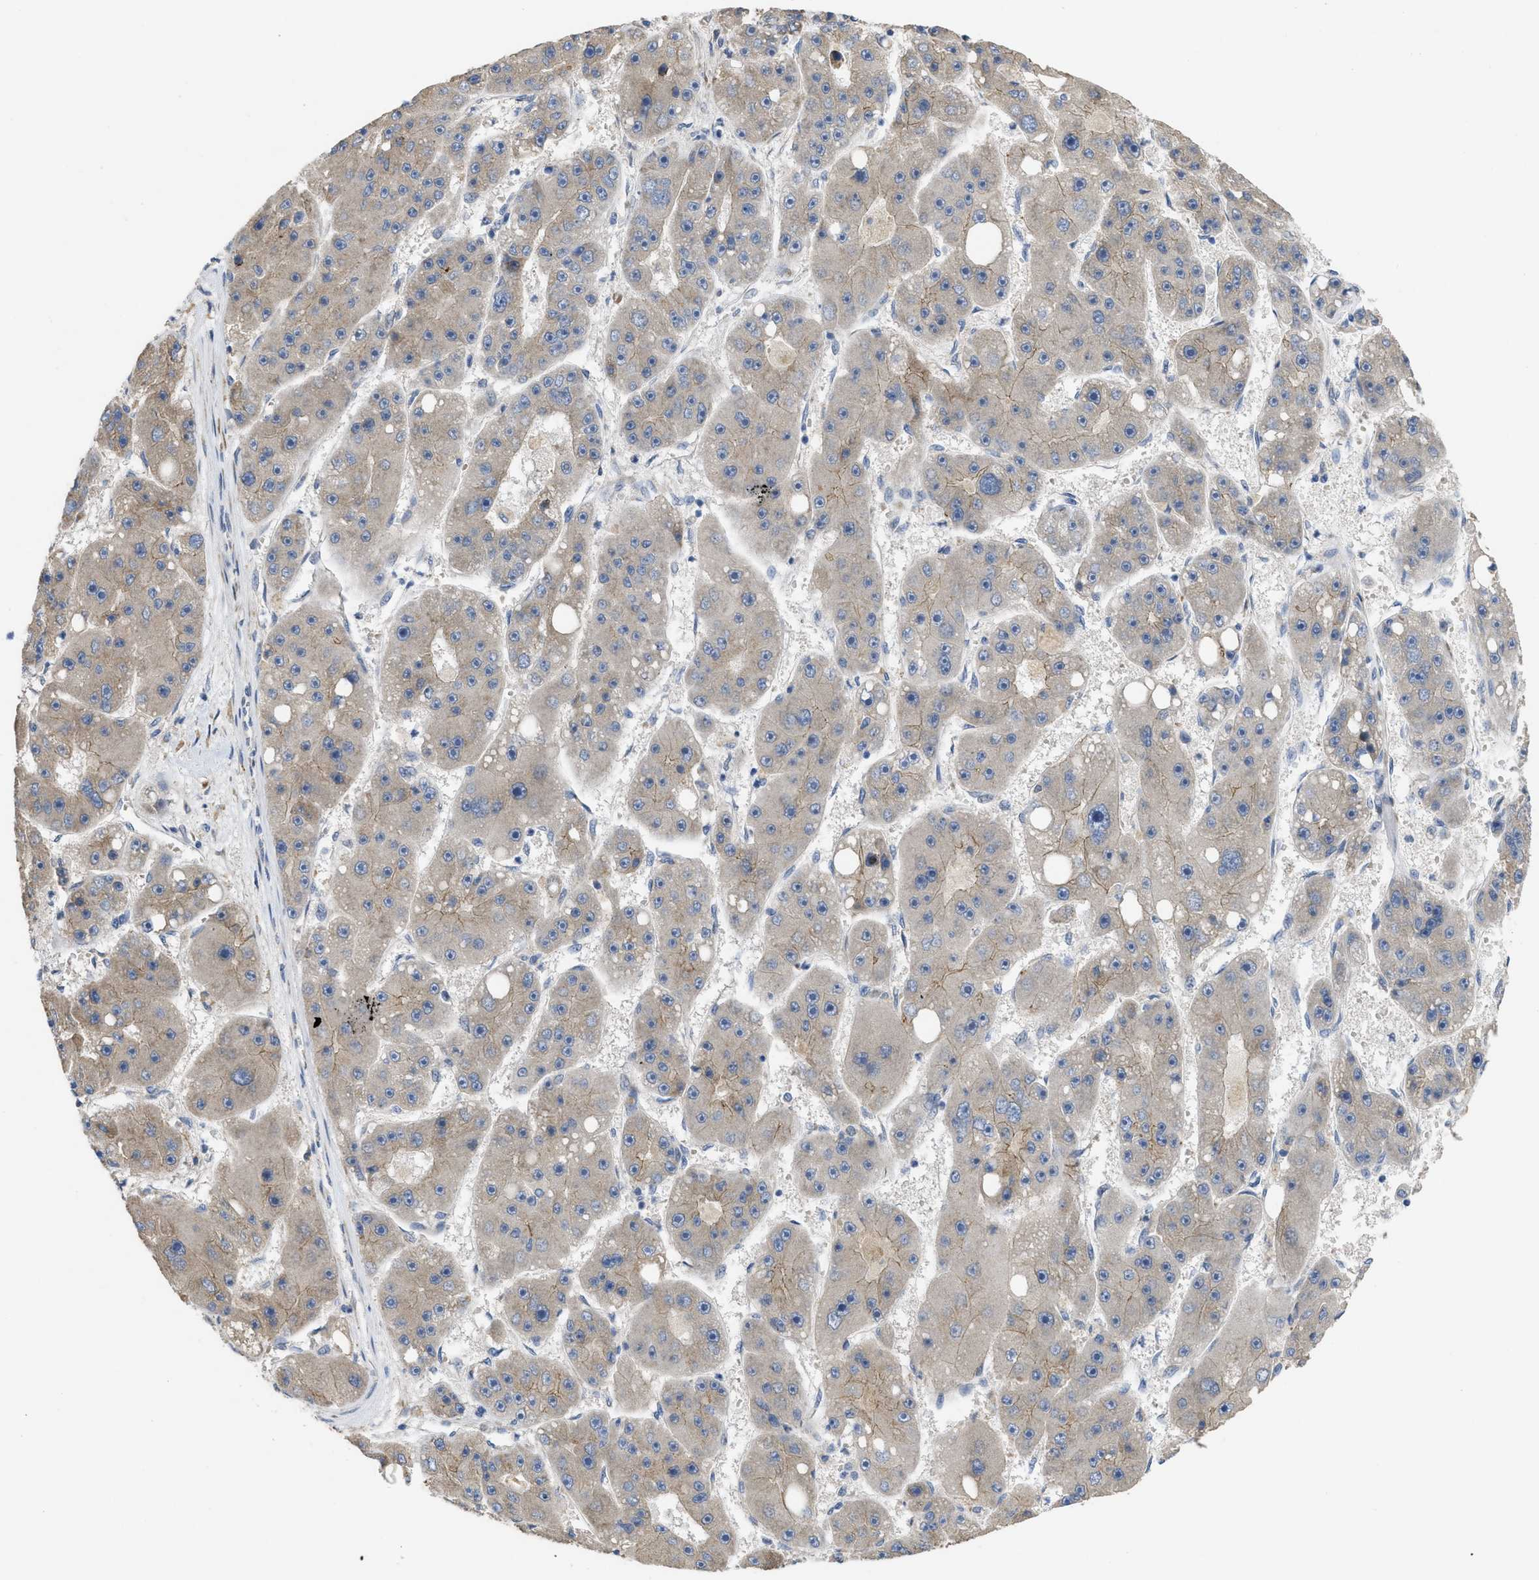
{"staining": {"intensity": "weak", "quantity": "<25%", "location": "cytoplasmic/membranous"}, "tissue": "liver cancer", "cell_type": "Tumor cells", "image_type": "cancer", "snomed": [{"axis": "morphology", "description": "Carcinoma, Hepatocellular, NOS"}, {"axis": "topography", "description": "Liver"}], "caption": "IHC photomicrograph of neoplastic tissue: human liver cancer stained with DAB demonstrates no significant protein staining in tumor cells.", "gene": "CDPF1", "patient": {"sex": "female", "age": 61}}